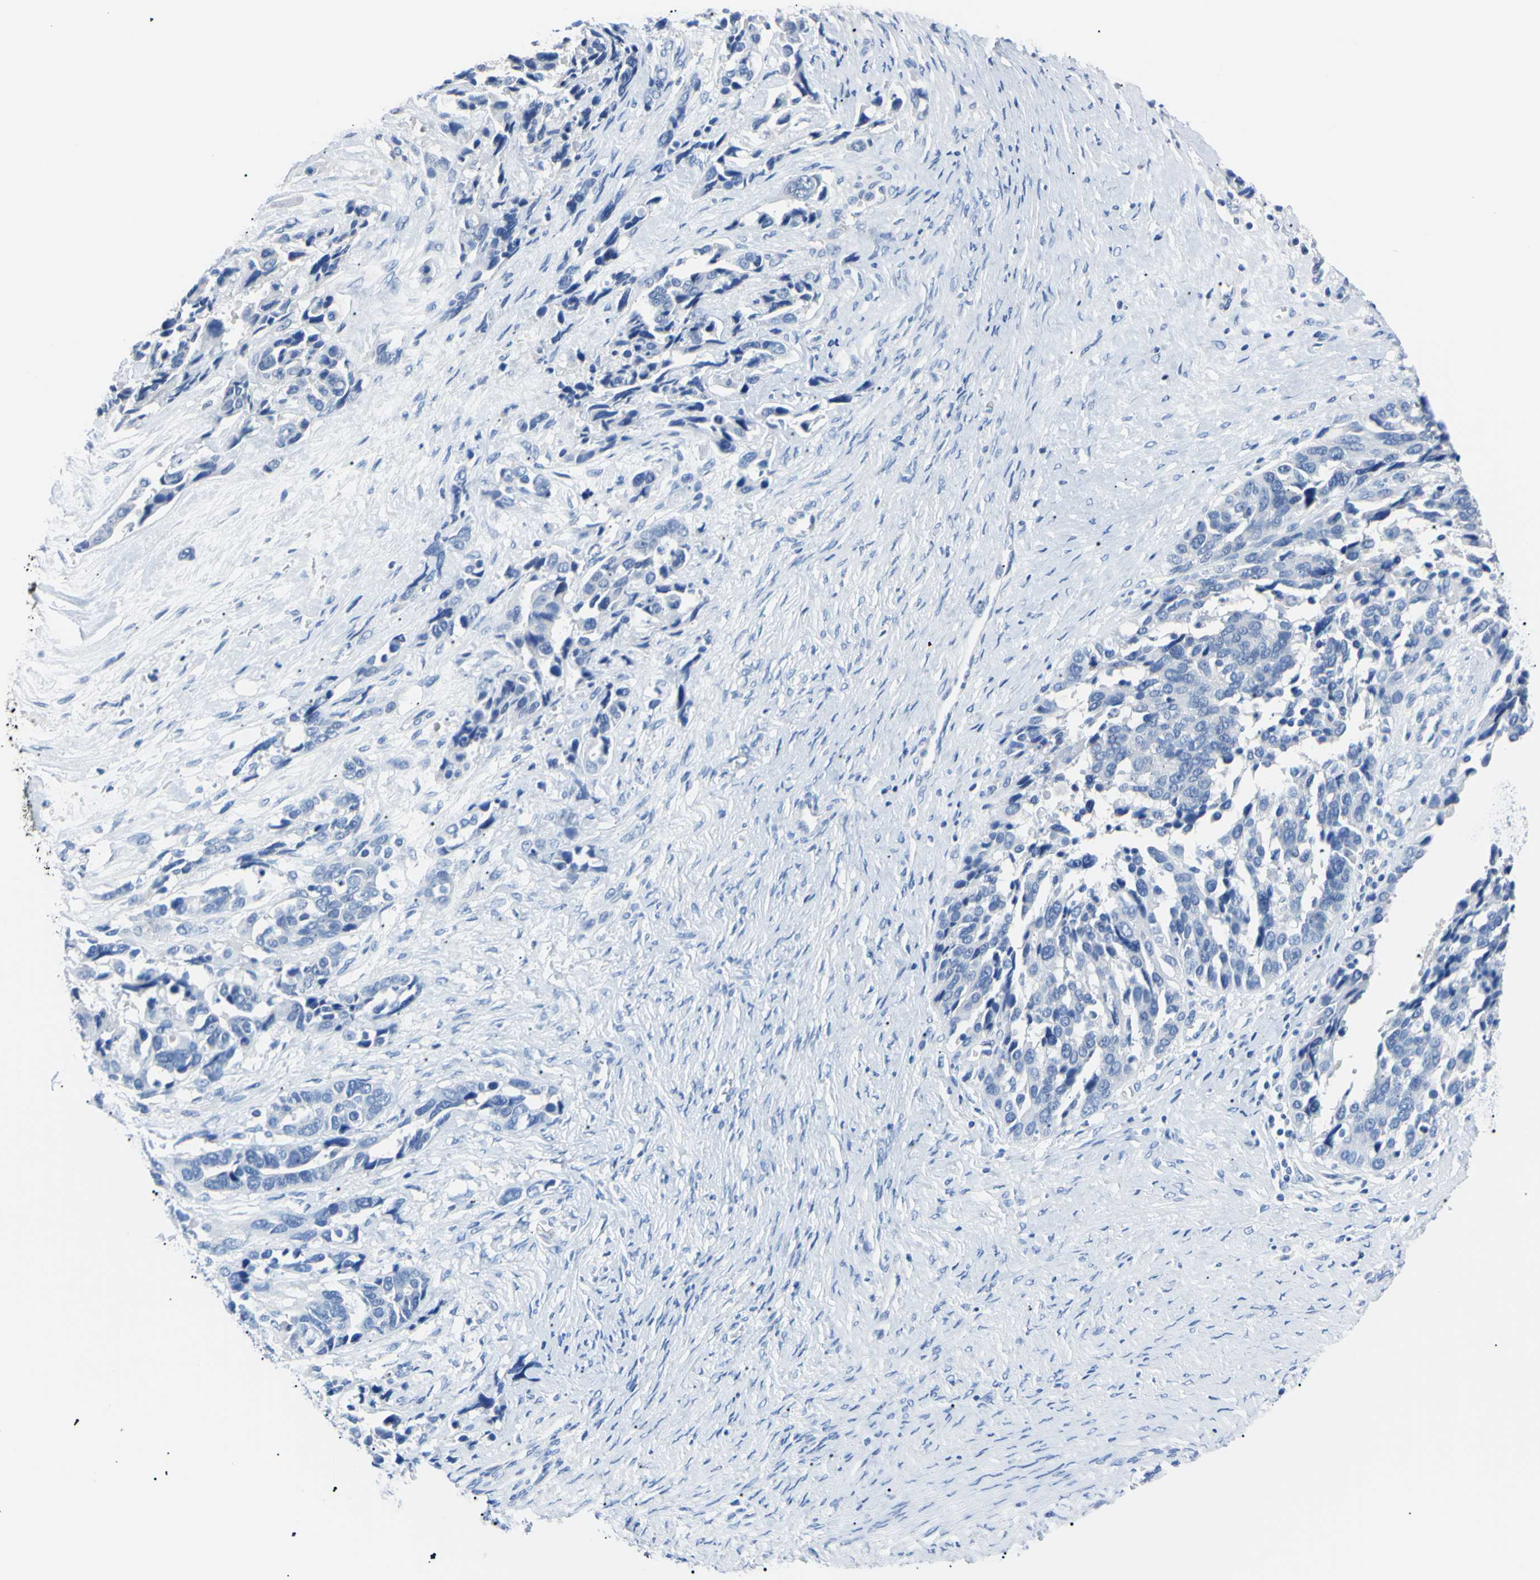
{"staining": {"intensity": "negative", "quantity": "none", "location": "none"}, "tissue": "ovarian cancer", "cell_type": "Tumor cells", "image_type": "cancer", "snomed": [{"axis": "morphology", "description": "Cystadenocarcinoma, serous, NOS"}, {"axis": "topography", "description": "Ovary"}], "caption": "Immunohistochemical staining of ovarian cancer (serous cystadenocarcinoma) shows no significant positivity in tumor cells.", "gene": "RARS1", "patient": {"sex": "female", "age": 44}}